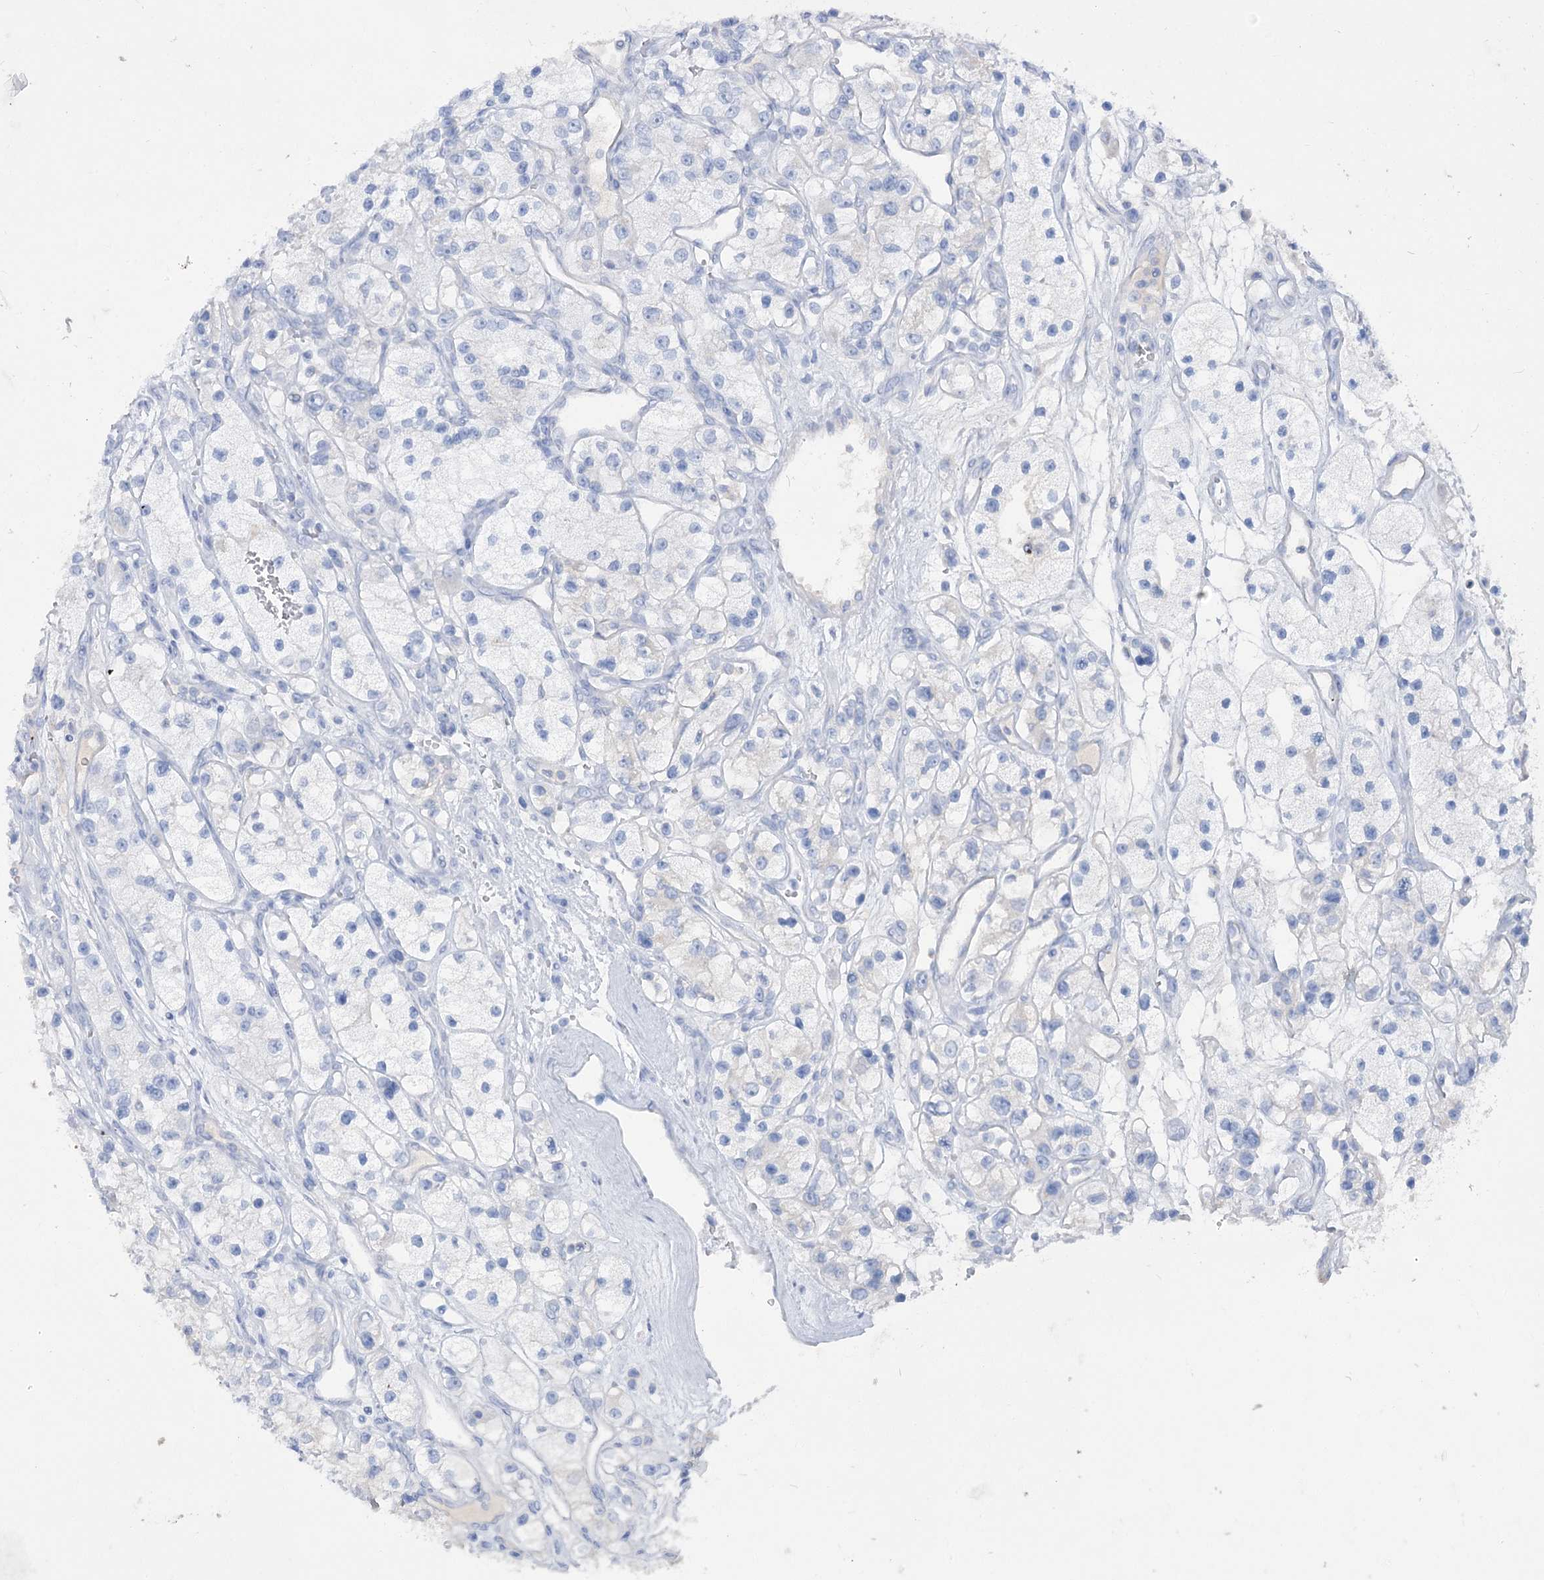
{"staining": {"intensity": "negative", "quantity": "none", "location": "none"}, "tissue": "renal cancer", "cell_type": "Tumor cells", "image_type": "cancer", "snomed": [{"axis": "morphology", "description": "Adenocarcinoma, NOS"}, {"axis": "topography", "description": "Kidney"}], "caption": "Immunohistochemistry (IHC) image of neoplastic tissue: adenocarcinoma (renal) stained with DAB exhibits no significant protein staining in tumor cells.", "gene": "GBF1", "patient": {"sex": "female", "age": 57}}